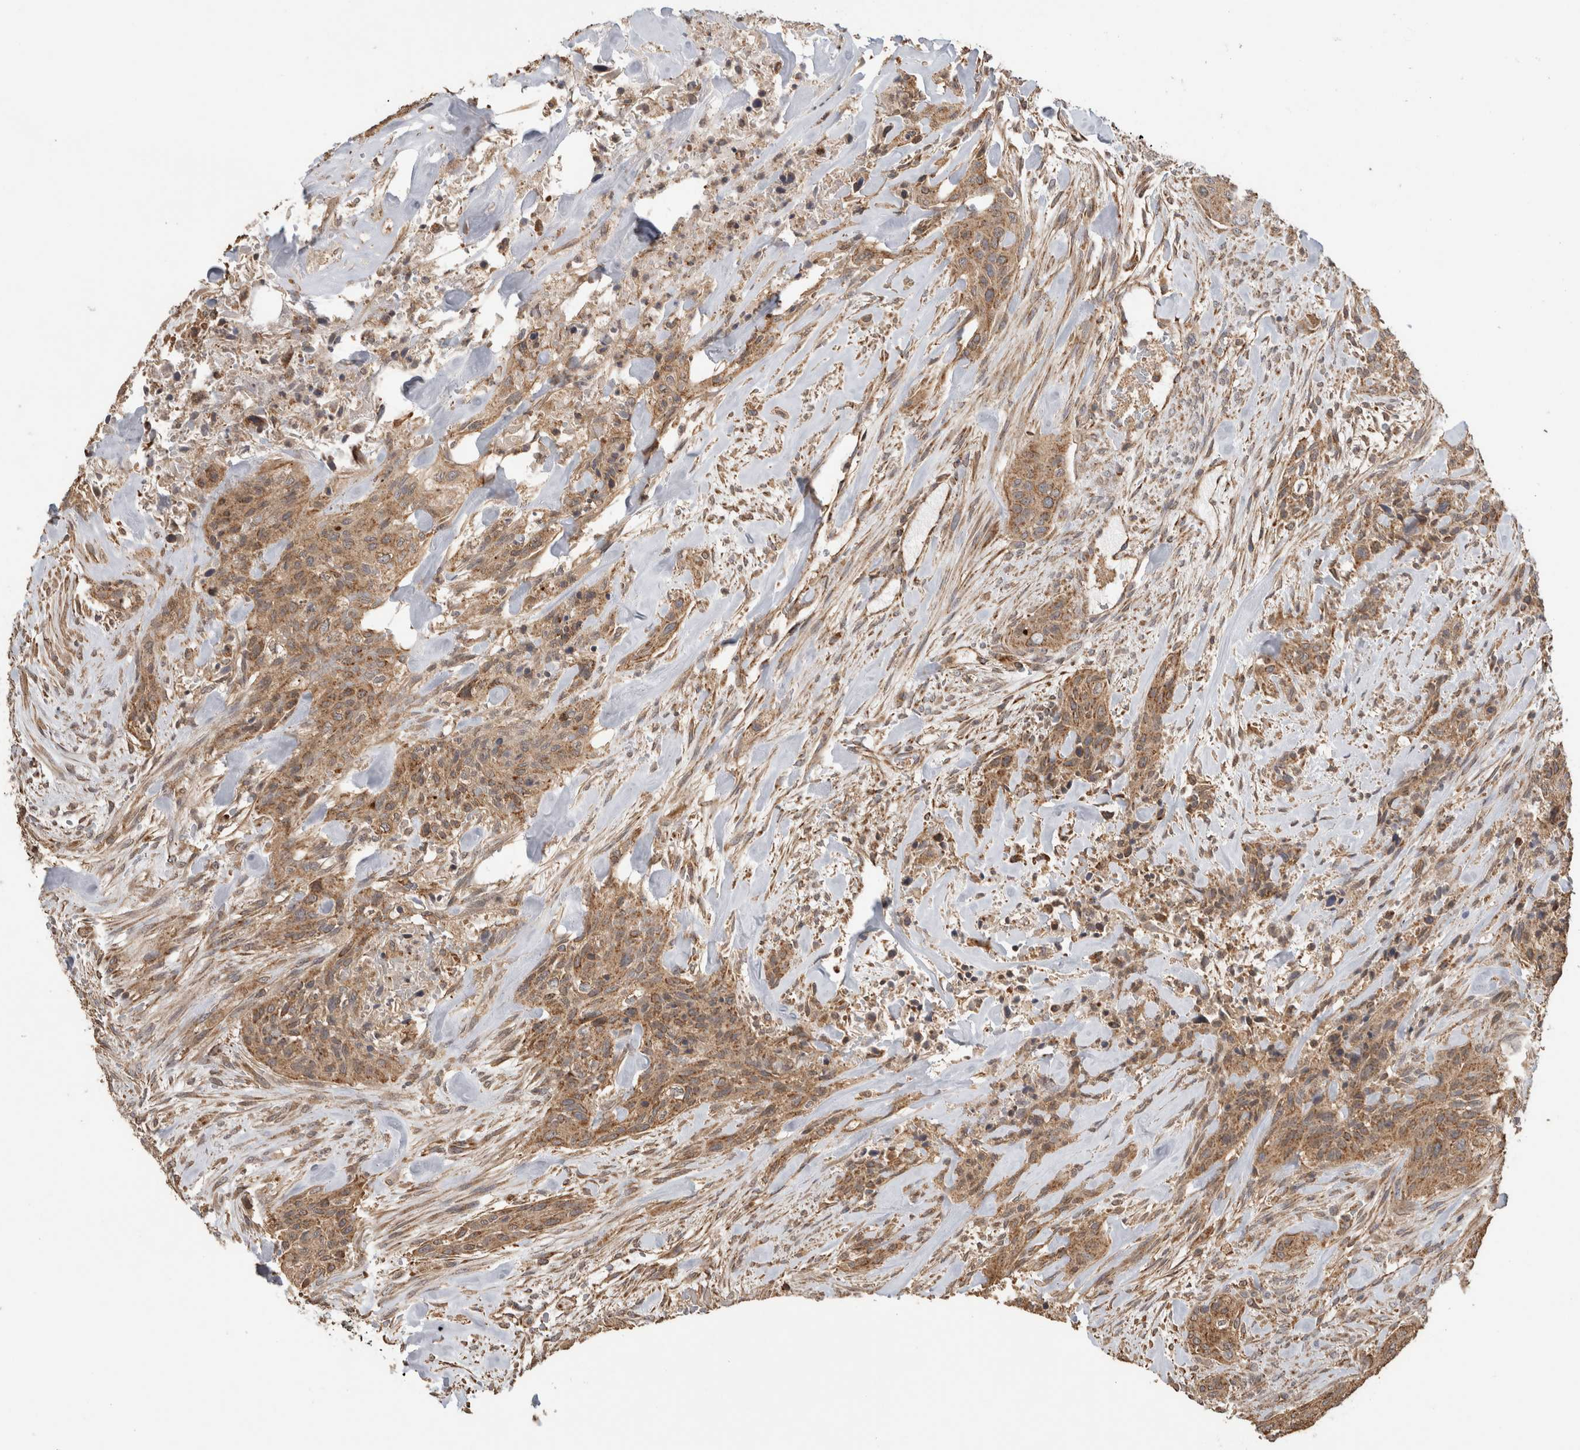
{"staining": {"intensity": "moderate", "quantity": ">75%", "location": "cytoplasmic/membranous"}, "tissue": "urothelial cancer", "cell_type": "Tumor cells", "image_type": "cancer", "snomed": [{"axis": "morphology", "description": "Urothelial carcinoma, High grade"}, {"axis": "topography", "description": "Urinary bladder"}], "caption": "Immunohistochemistry of human high-grade urothelial carcinoma shows medium levels of moderate cytoplasmic/membranous staining in about >75% of tumor cells. Nuclei are stained in blue.", "gene": "IMMP2L", "patient": {"sex": "male", "age": 35}}